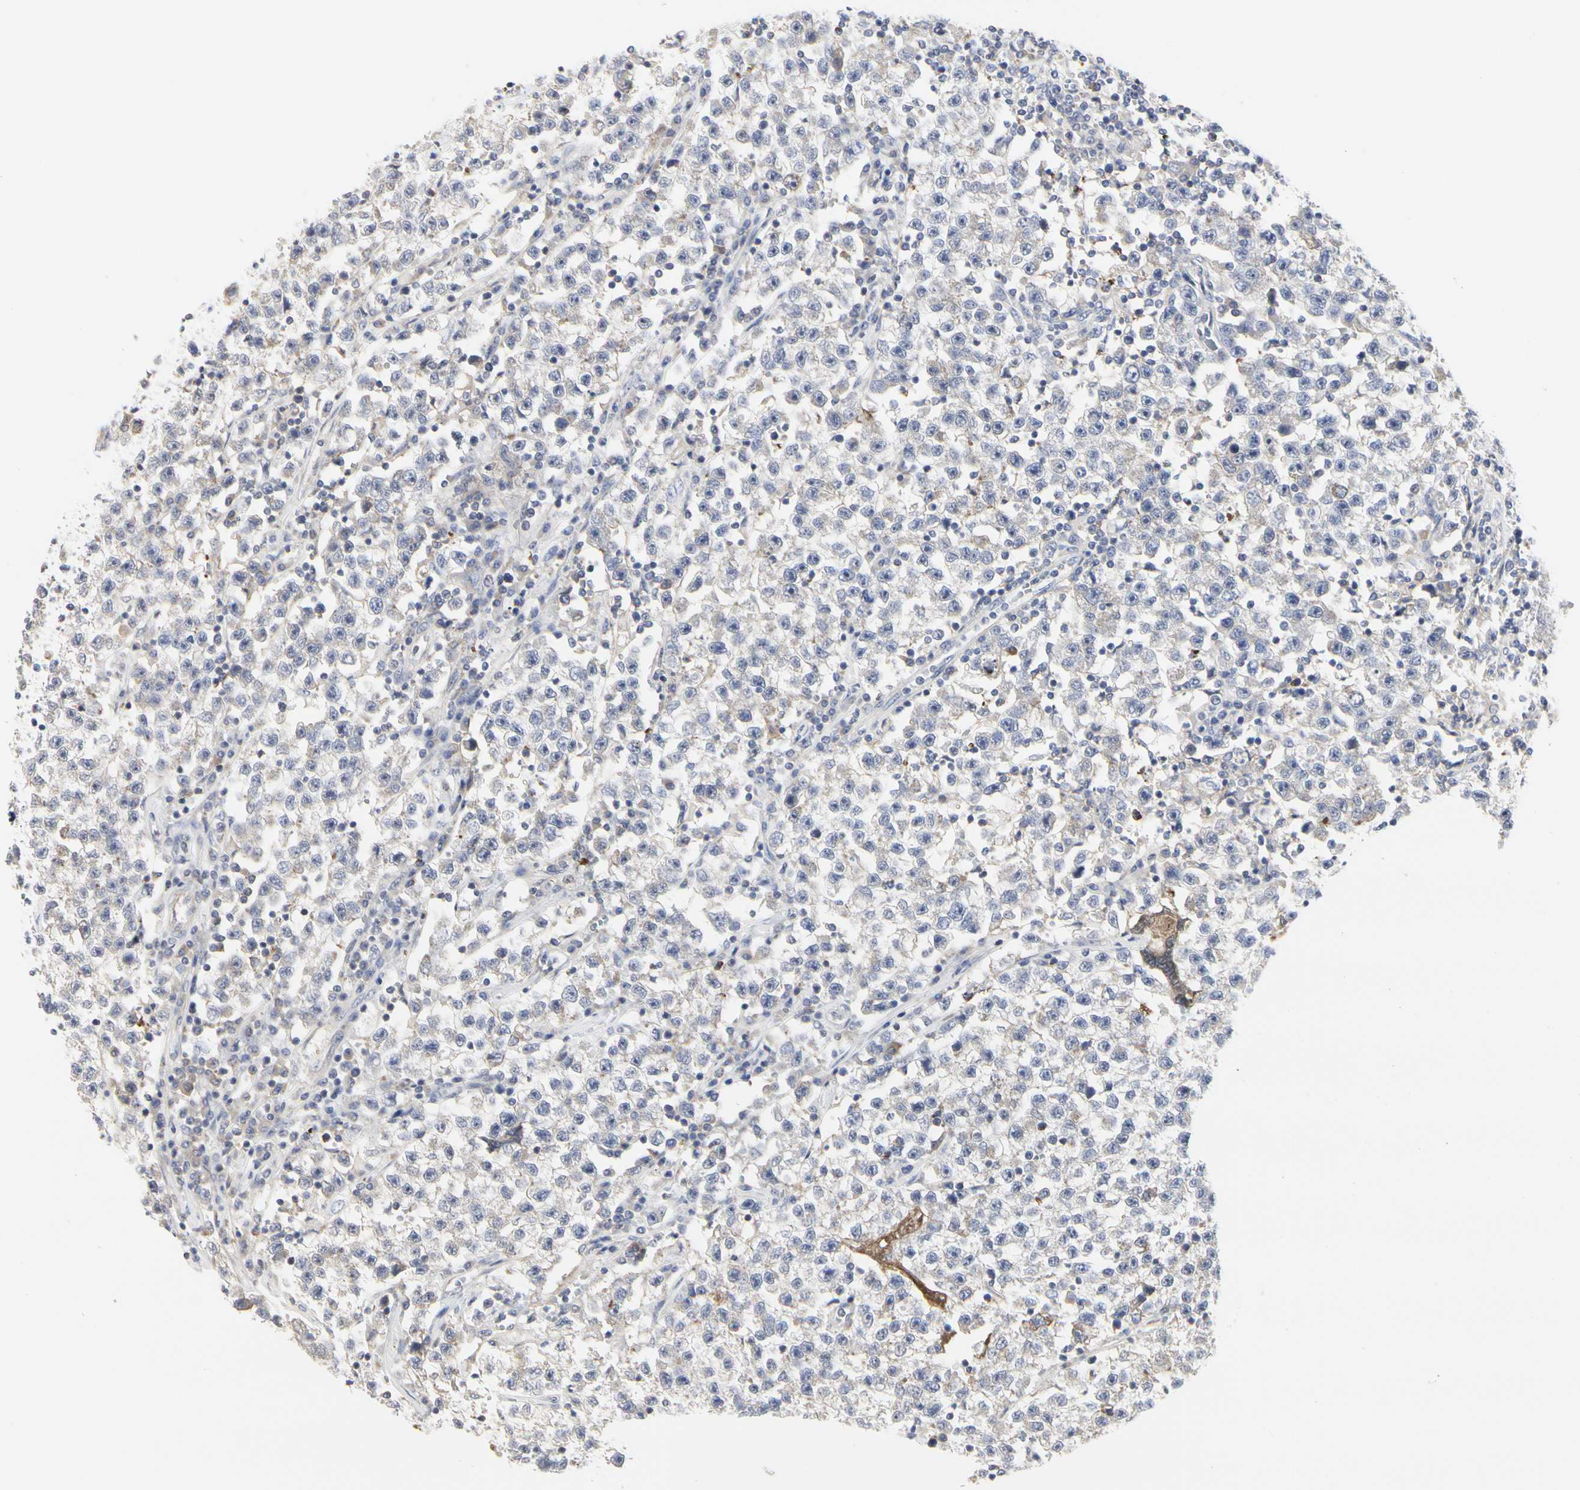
{"staining": {"intensity": "weak", "quantity": "<25%", "location": "cytoplasmic/membranous"}, "tissue": "testis cancer", "cell_type": "Tumor cells", "image_type": "cancer", "snomed": [{"axis": "morphology", "description": "Seminoma, NOS"}, {"axis": "topography", "description": "Testis"}], "caption": "The IHC histopathology image has no significant positivity in tumor cells of testis cancer (seminoma) tissue.", "gene": "SHANK2", "patient": {"sex": "male", "age": 22}}